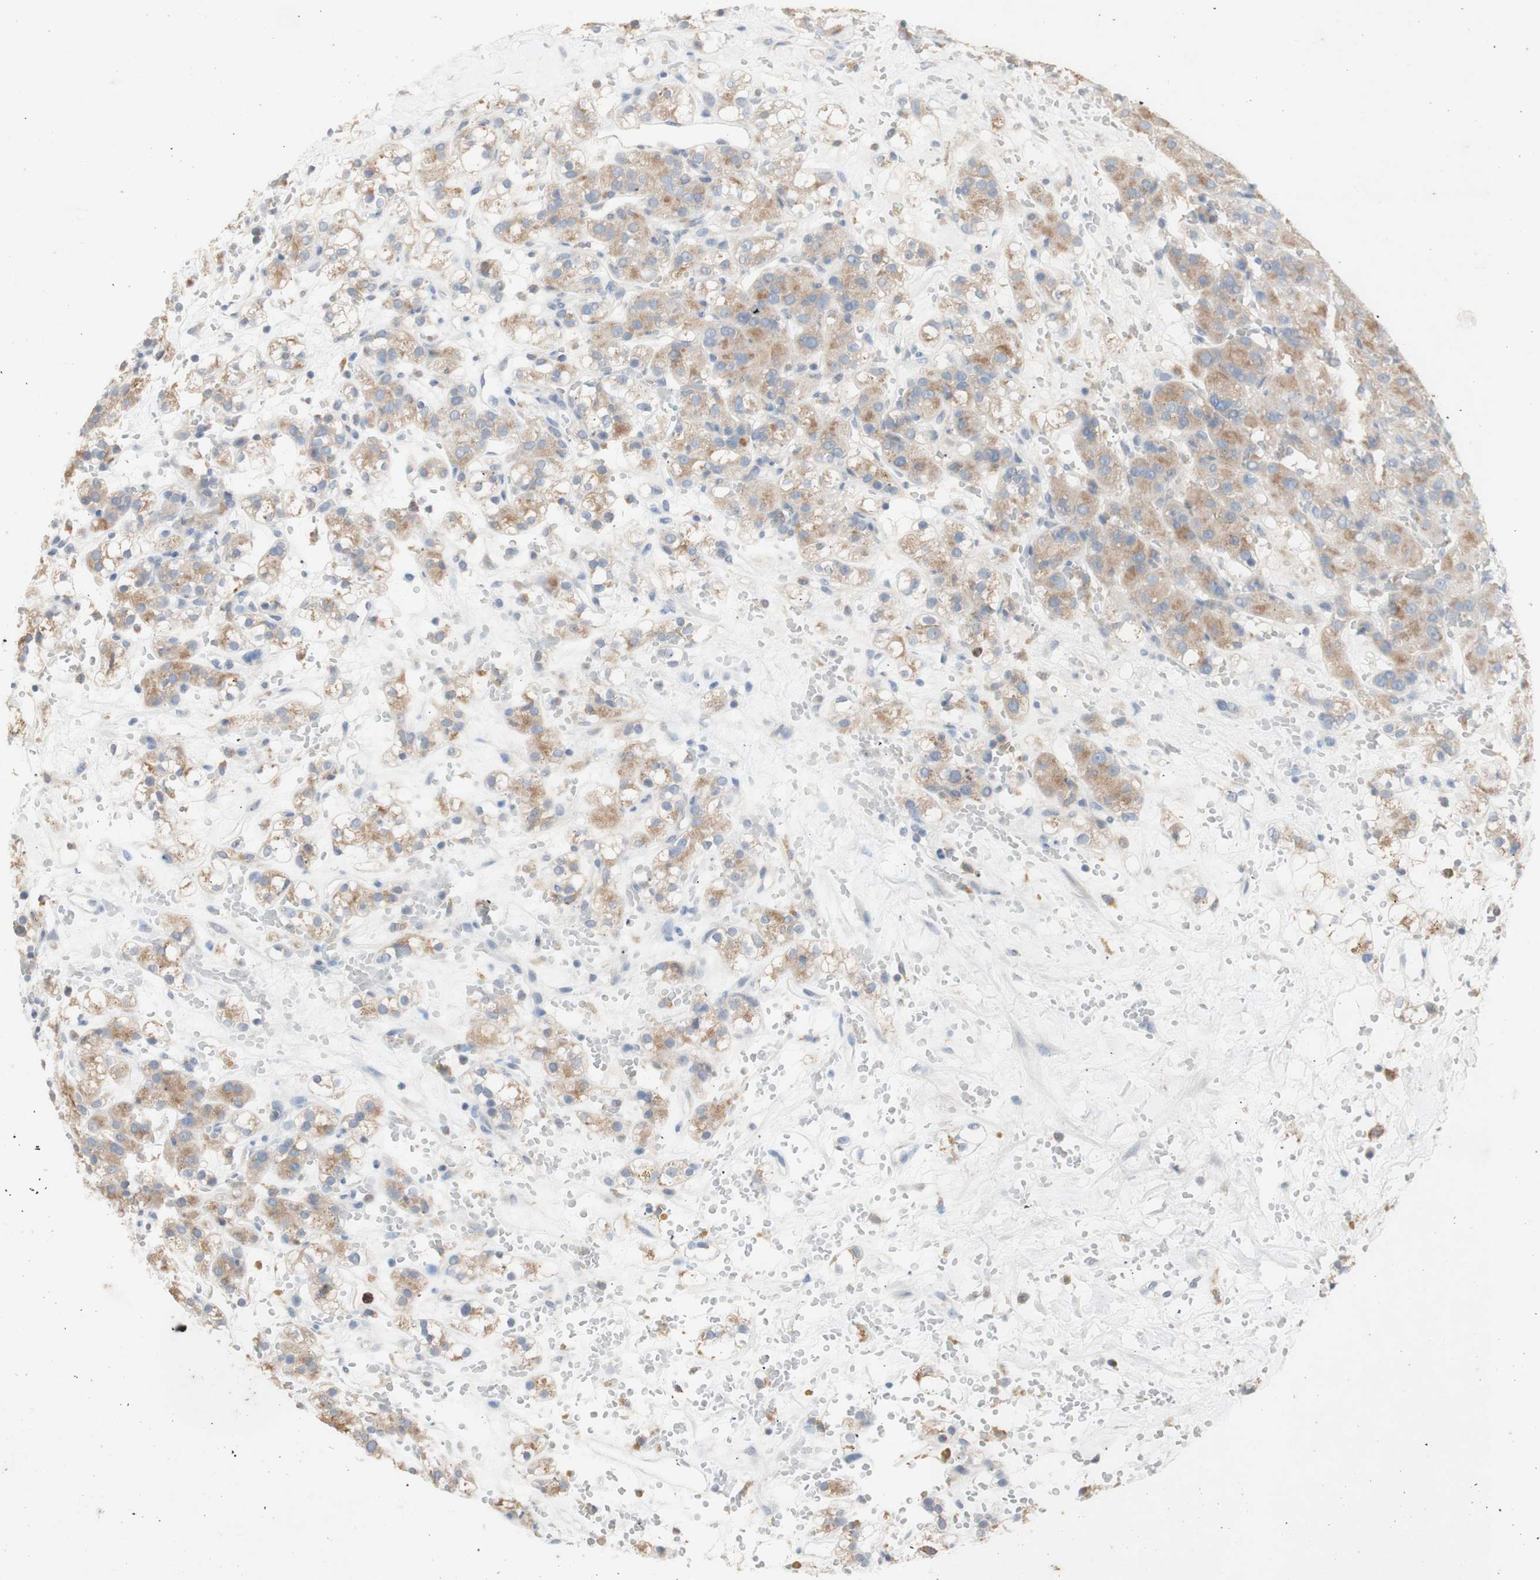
{"staining": {"intensity": "moderate", "quantity": "25%-75%", "location": "cytoplasmic/membranous"}, "tissue": "renal cancer", "cell_type": "Tumor cells", "image_type": "cancer", "snomed": [{"axis": "morphology", "description": "Adenocarcinoma, NOS"}, {"axis": "topography", "description": "Kidney"}], "caption": "Tumor cells exhibit medium levels of moderate cytoplasmic/membranous staining in approximately 25%-75% of cells in human adenocarcinoma (renal).", "gene": "ATP6V1B1", "patient": {"sex": "male", "age": 61}}